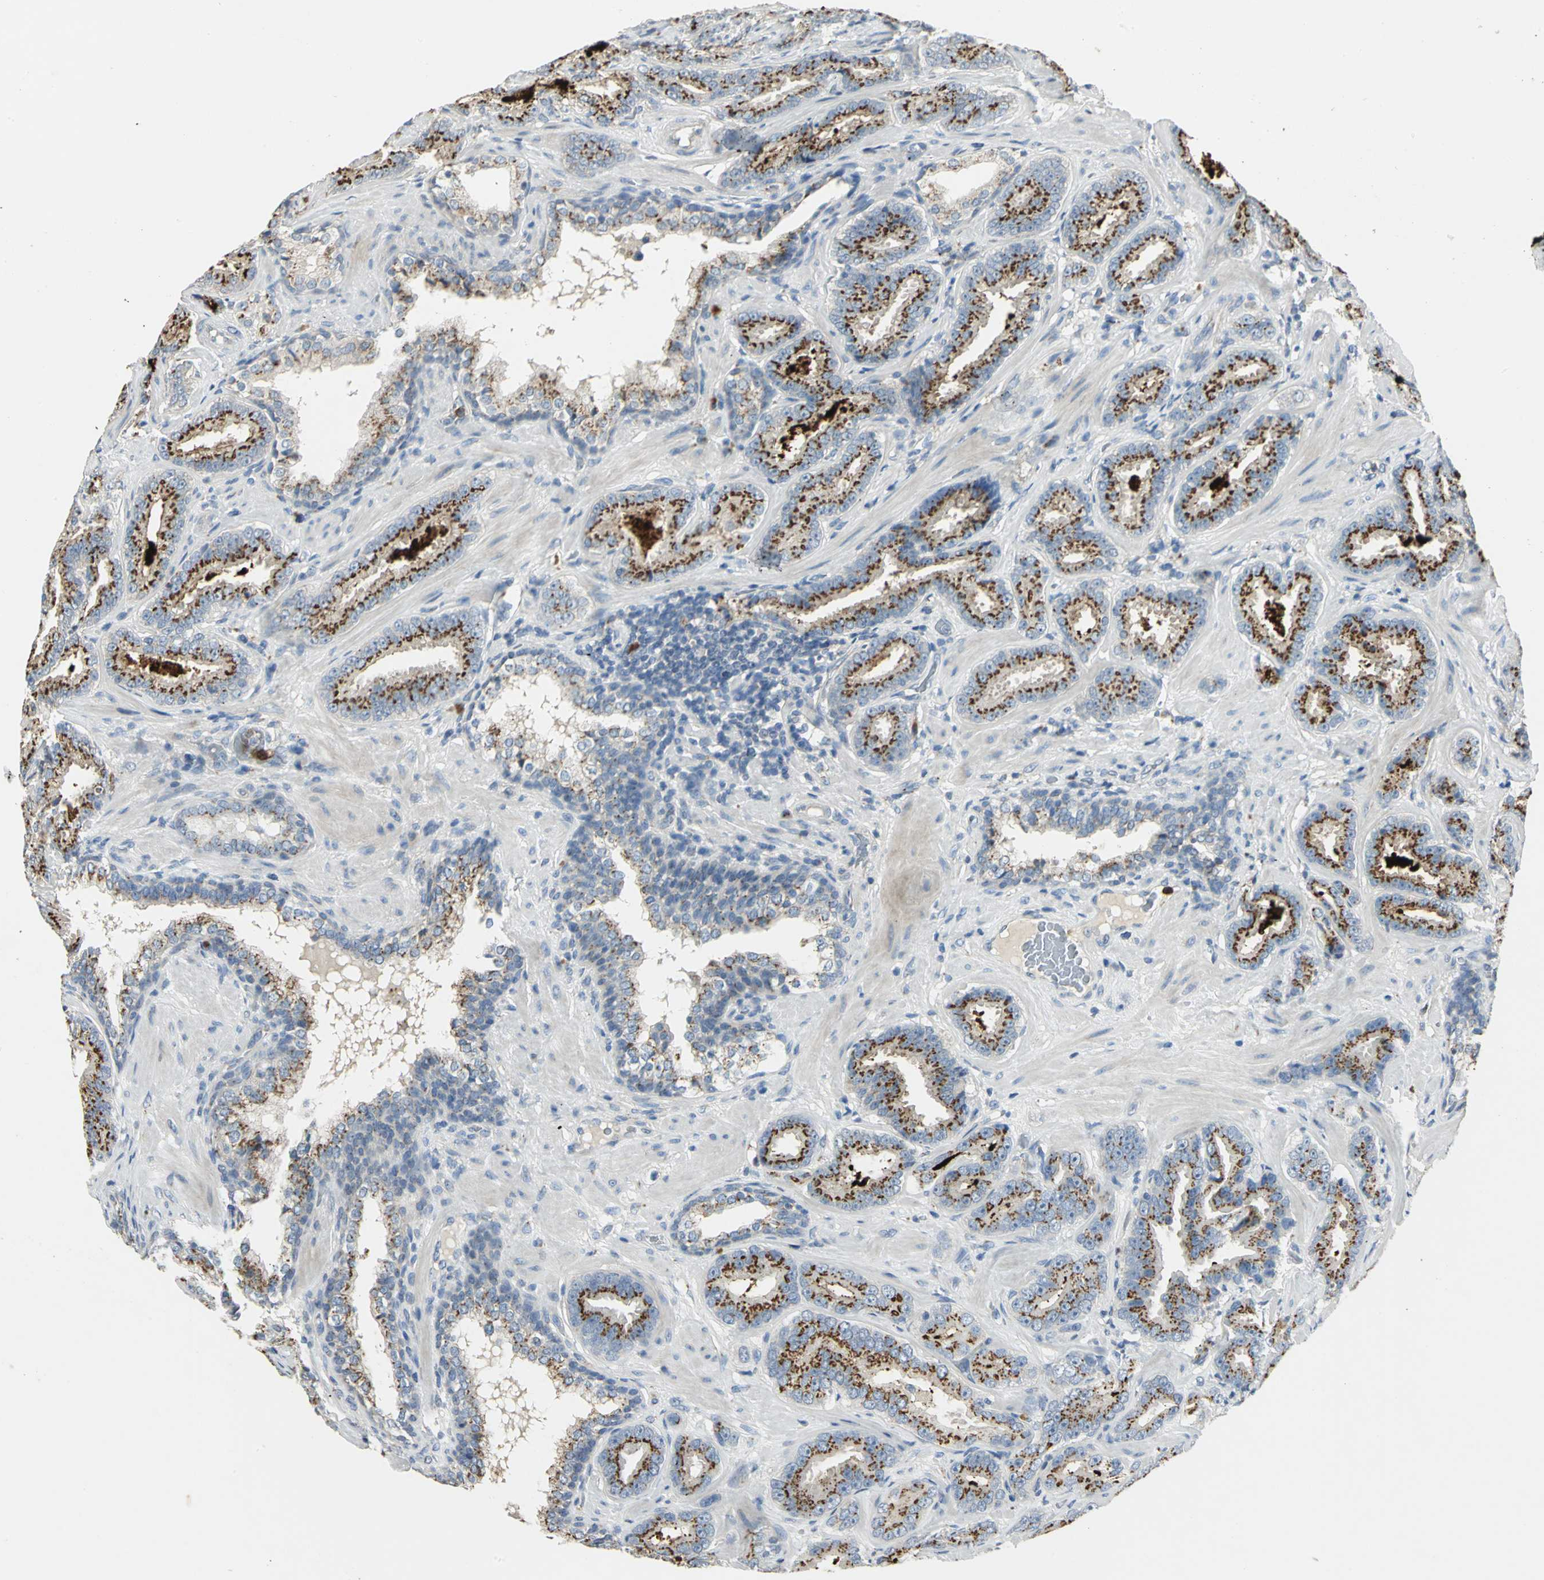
{"staining": {"intensity": "strong", "quantity": ">75%", "location": "cytoplasmic/membranous"}, "tissue": "prostate cancer", "cell_type": "Tumor cells", "image_type": "cancer", "snomed": [{"axis": "morphology", "description": "Adenocarcinoma, Low grade"}, {"axis": "topography", "description": "Prostate"}], "caption": "Immunohistochemistry (IHC) photomicrograph of human prostate adenocarcinoma (low-grade) stained for a protein (brown), which displays high levels of strong cytoplasmic/membranous staining in about >75% of tumor cells.", "gene": "TM9SF2", "patient": {"sex": "male", "age": 59}}